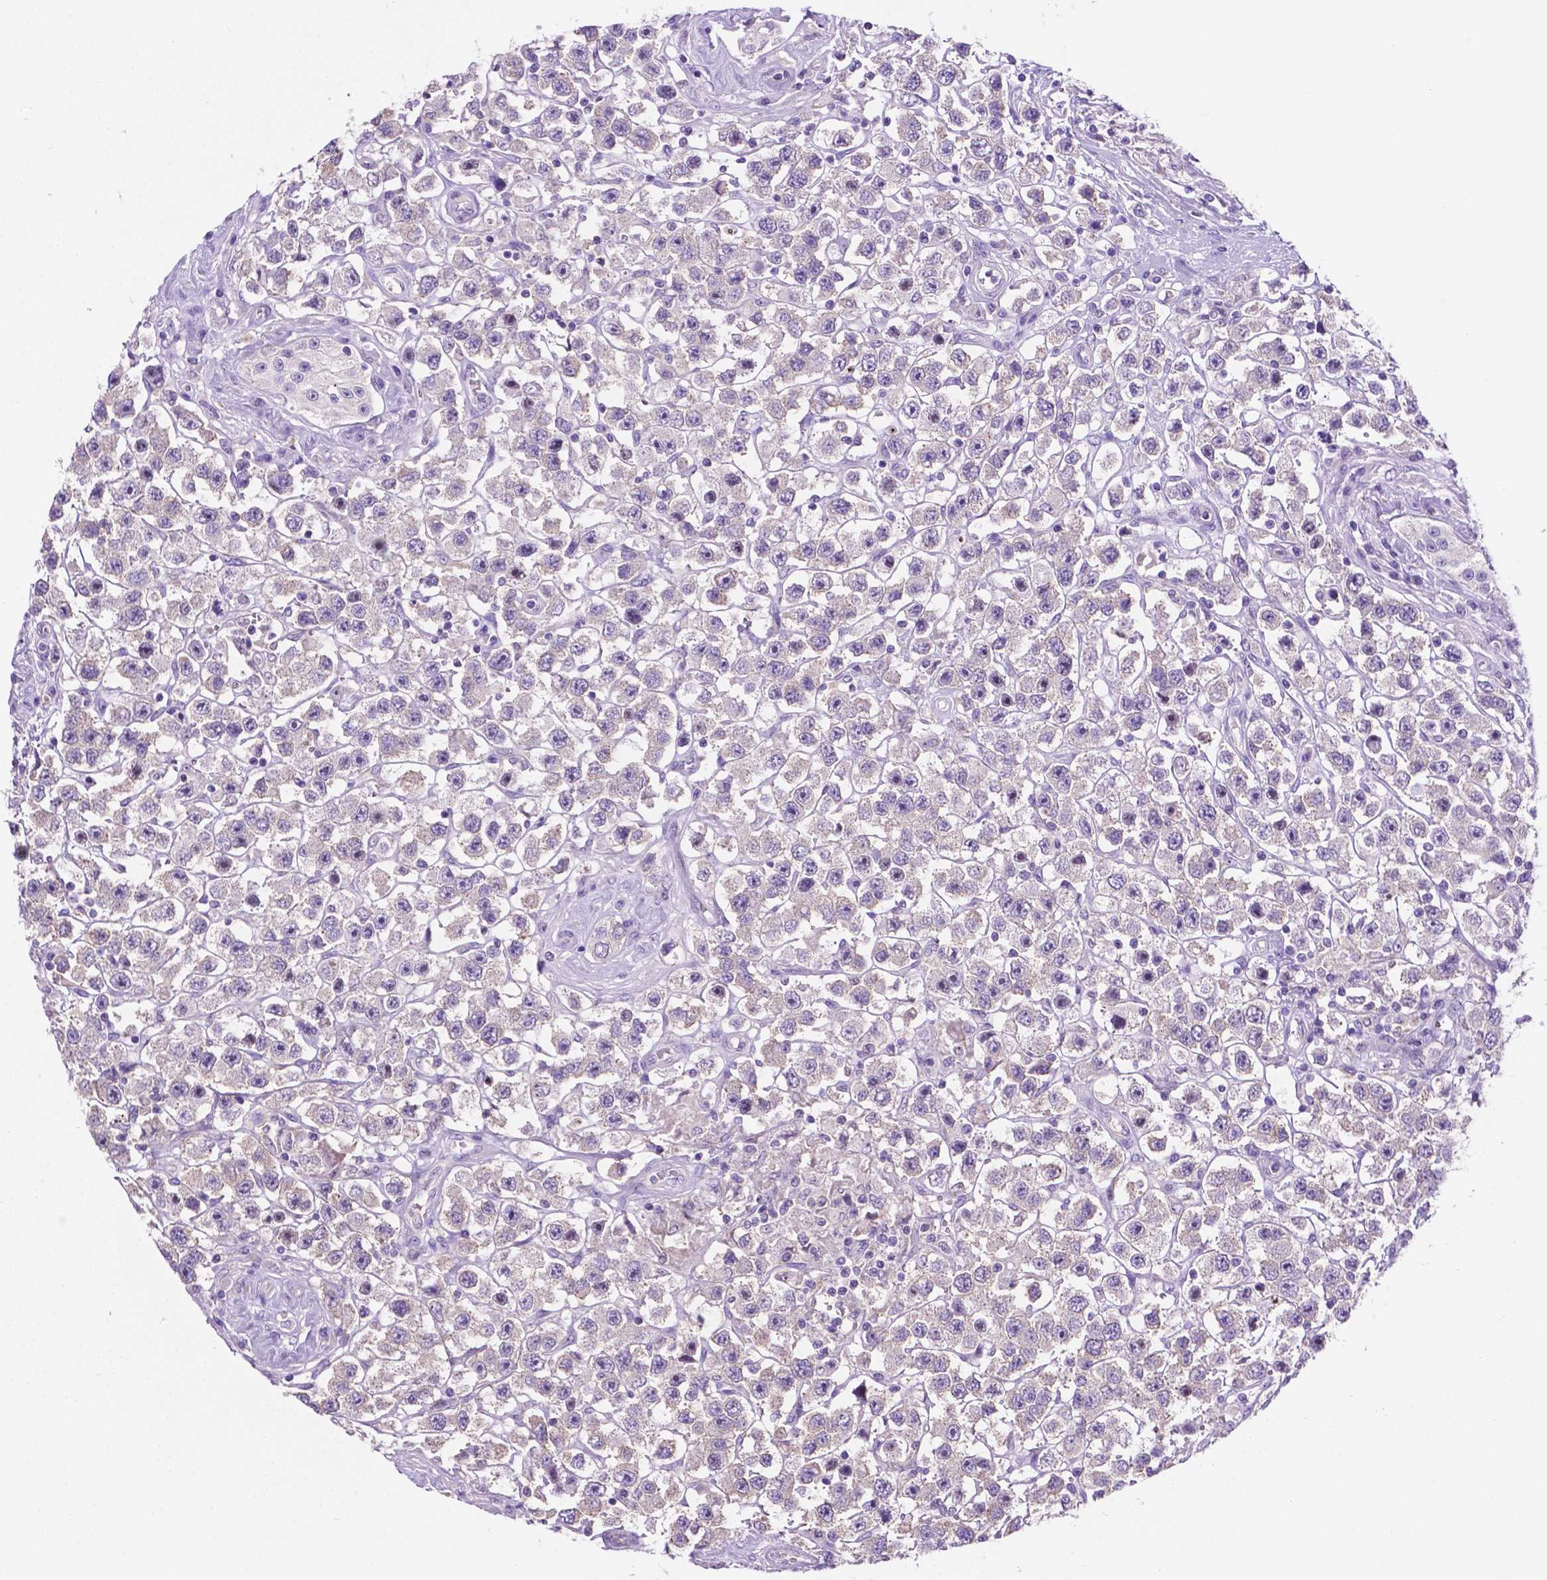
{"staining": {"intensity": "negative", "quantity": "none", "location": "none"}, "tissue": "testis cancer", "cell_type": "Tumor cells", "image_type": "cancer", "snomed": [{"axis": "morphology", "description": "Seminoma, NOS"}, {"axis": "topography", "description": "Testis"}], "caption": "This is a histopathology image of immunohistochemistry staining of seminoma (testis), which shows no positivity in tumor cells. (Immunohistochemistry (ihc), brightfield microscopy, high magnification).", "gene": "SPDYA", "patient": {"sex": "male", "age": 45}}